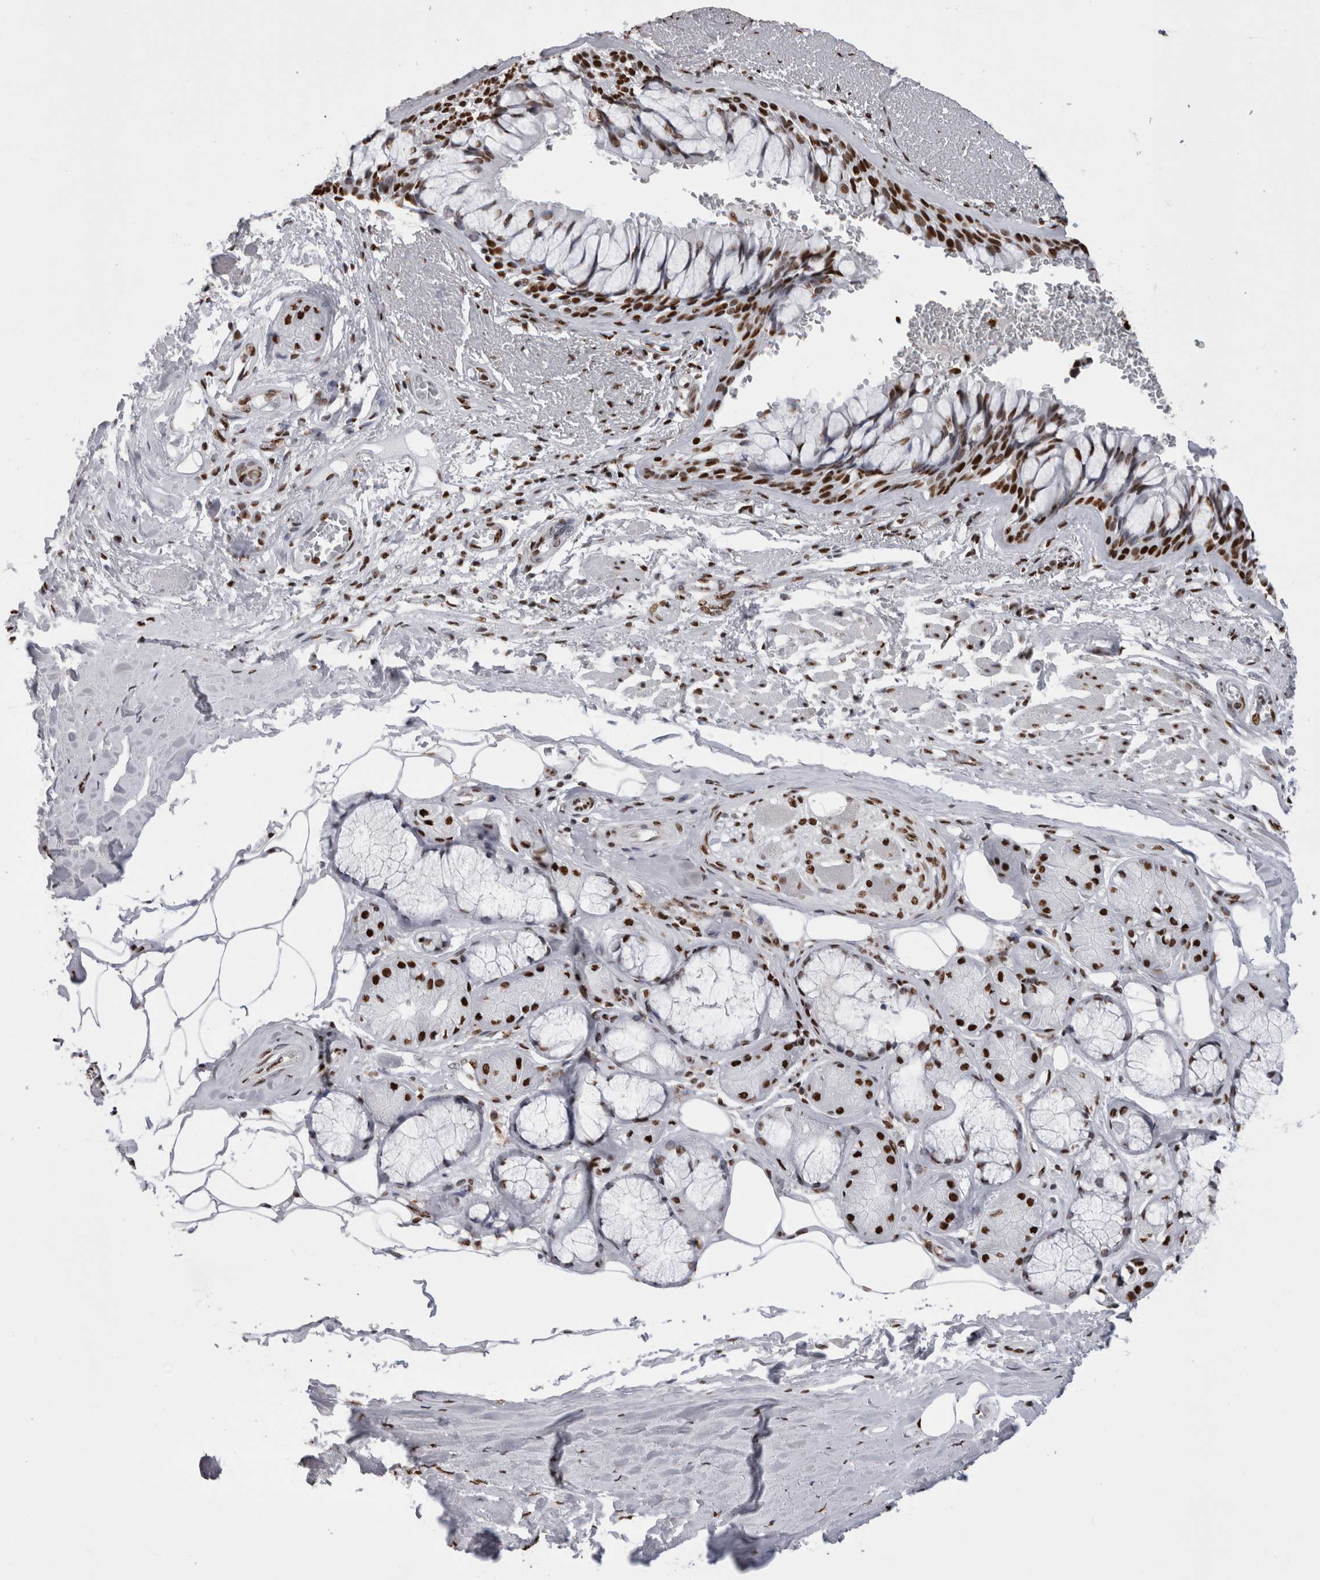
{"staining": {"intensity": "strong", "quantity": ">75%", "location": "nuclear"}, "tissue": "bronchus", "cell_type": "Respiratory epithelial cells", "image_type": "normal", "snomed": [{"axis": "morphology", "description": "Normal tissue, NOS"}, {"axis": "topography", "description": "Bronchus"}], "caption": "This is a histology image of immunohistochemistry staining of benign bronchus, which shows strong expression in the nuclear of respiratory epithelial cells.", "gene": "ALPK3", "patient": {"sex": "male", "age": 66}}